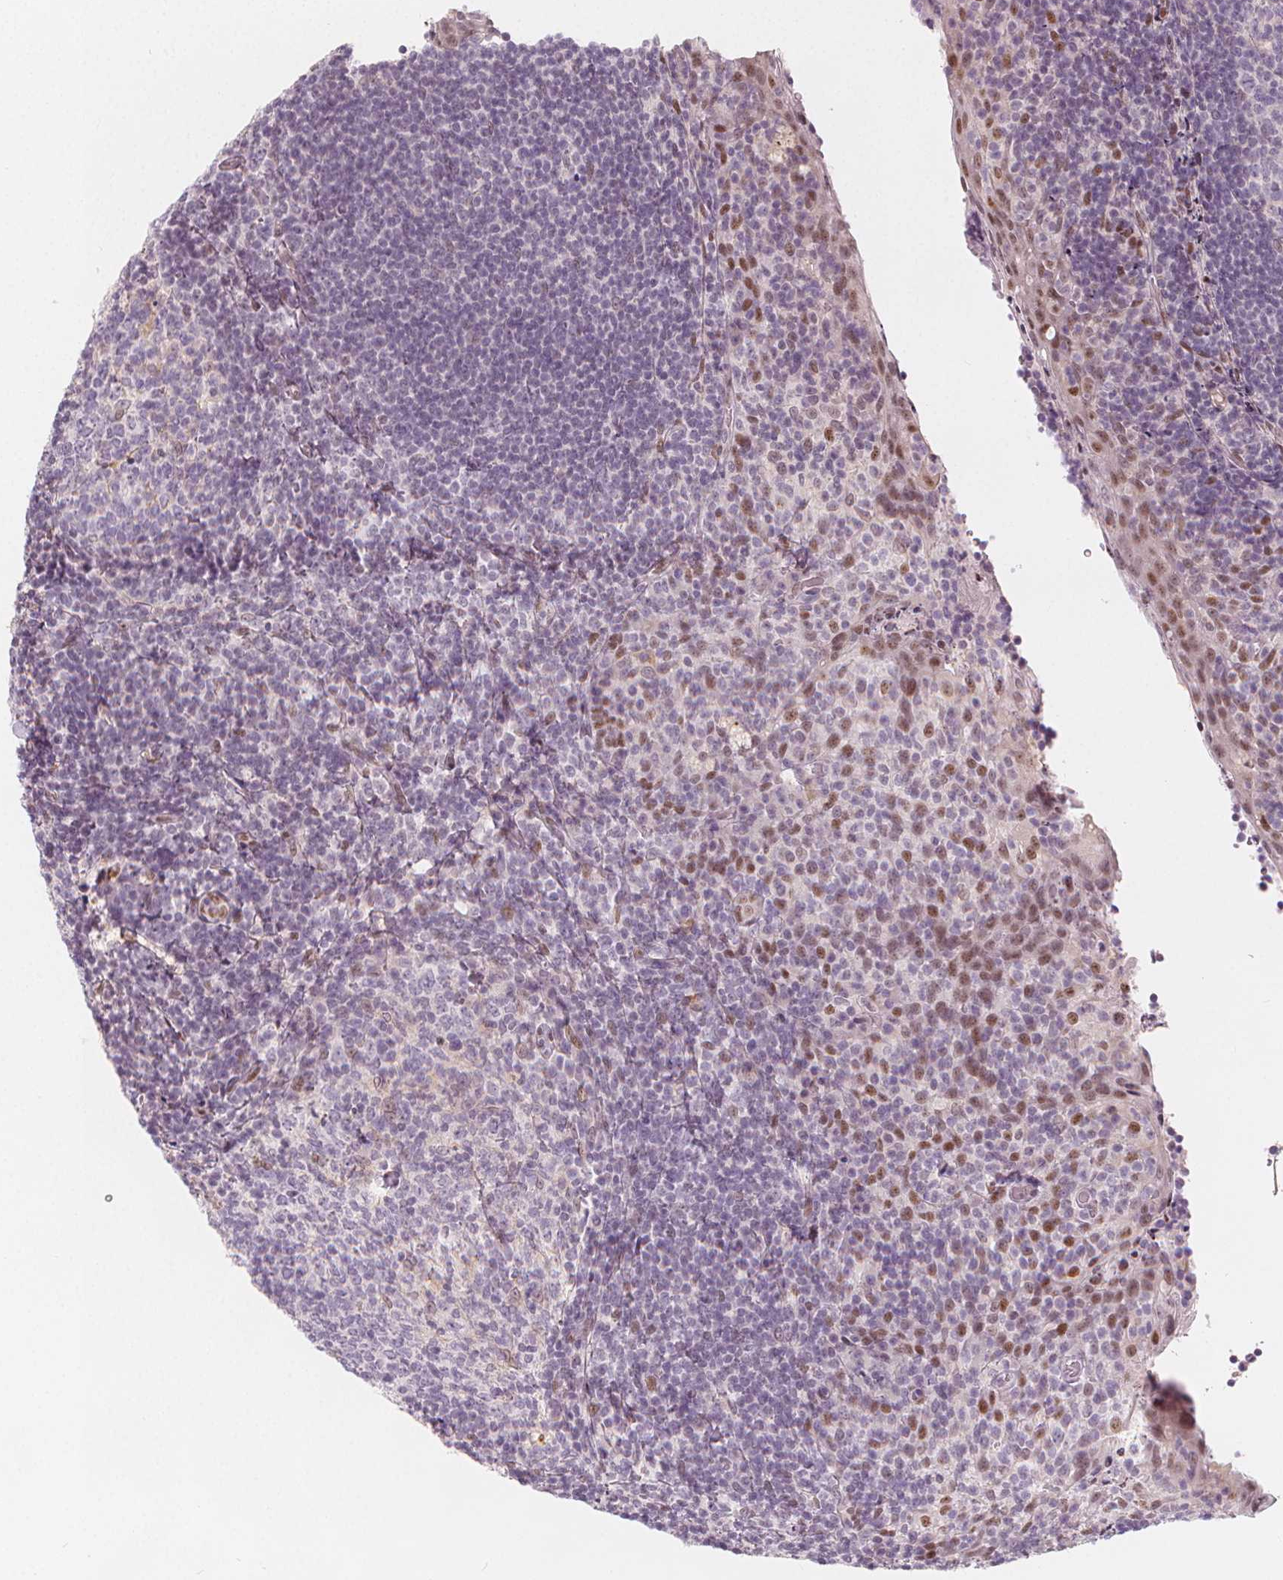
{"staining": {"intensity": "moderate", "quantity": "<25%", "location": "cytoplasmic/membranous"}, "tissue": "tonsil", "cell_type": "Germinal center cells", "image_type": "normal", "snomed": [{"axis": "morphology", "description": "Normal tissue, NOS"}, {"axis": "topography", "description": "Tonsil"}], "caption": "An IHC photomicrograph of unremarkable tissue is shown. Protein staining in brown labels moderate cytoplasmic/membranous positivity in tonsil within germinal center cells. The protein of interest is stained brown, and the nuclei are stained in blue (DAB (3,3'-diaminobenzidine) IHC with brightfield microscopy, high magnification).", "gene": "DRC3", "patient": {"sex": "female", "age": 10}}